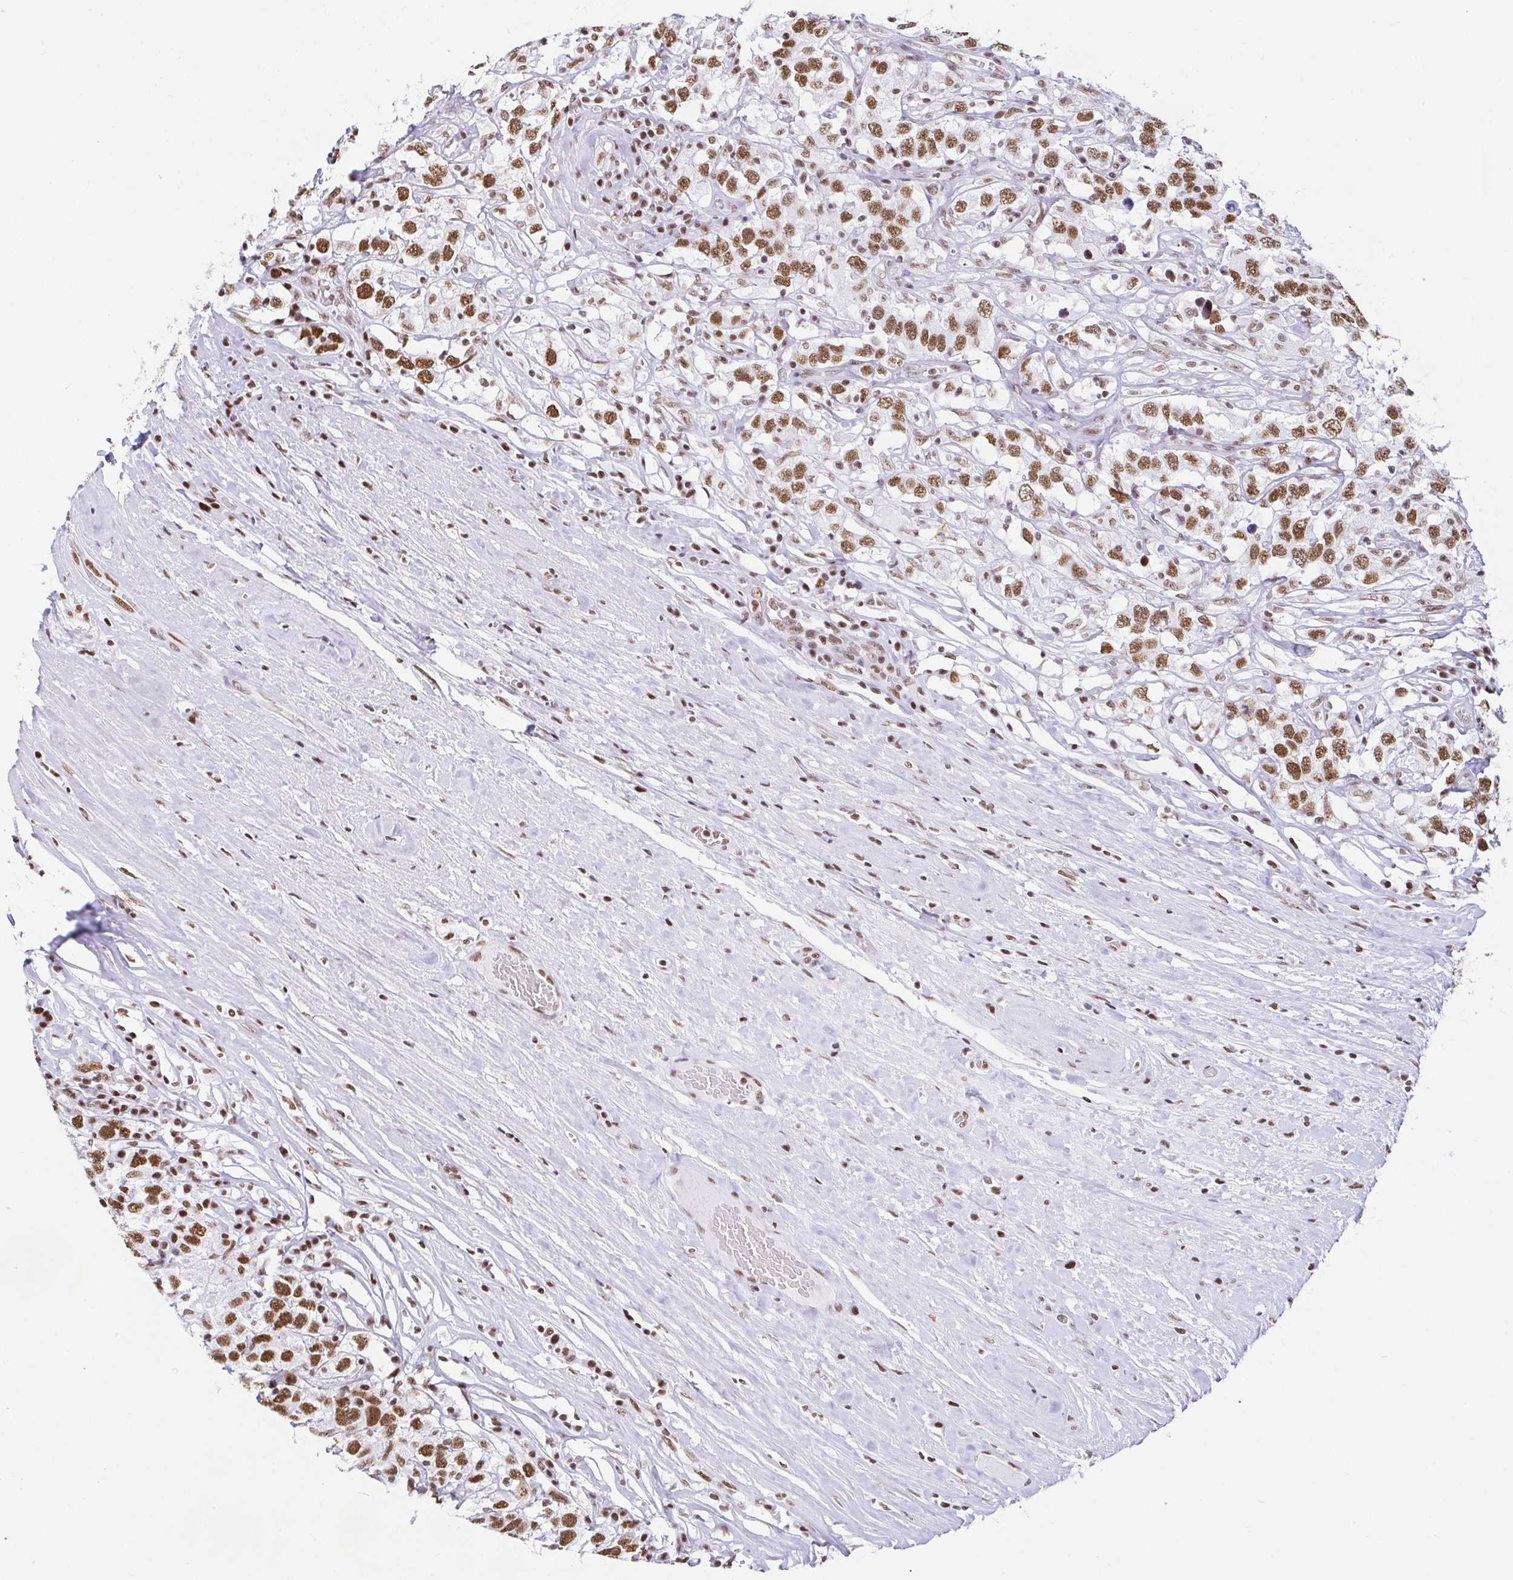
{"staining": {"intensity": "moderate", "quantity": ">75%", "location": "nuclear"}, "tissue": "testis cancer", "cell_type": "Tumor cells", "image_type": "cancer", "snomed": [{"axis": "morphology", "description": "Seminoma, NOS"}, {"axis": "topography", "description": "Testis"}], "caption": "Human testis seminoma stained with a brown dye shows moderate nuclear positive positivity in approximately >75% of tumor cells.", "gene": "EWSR1", "patient": {"sex": "male", "age": 41}}